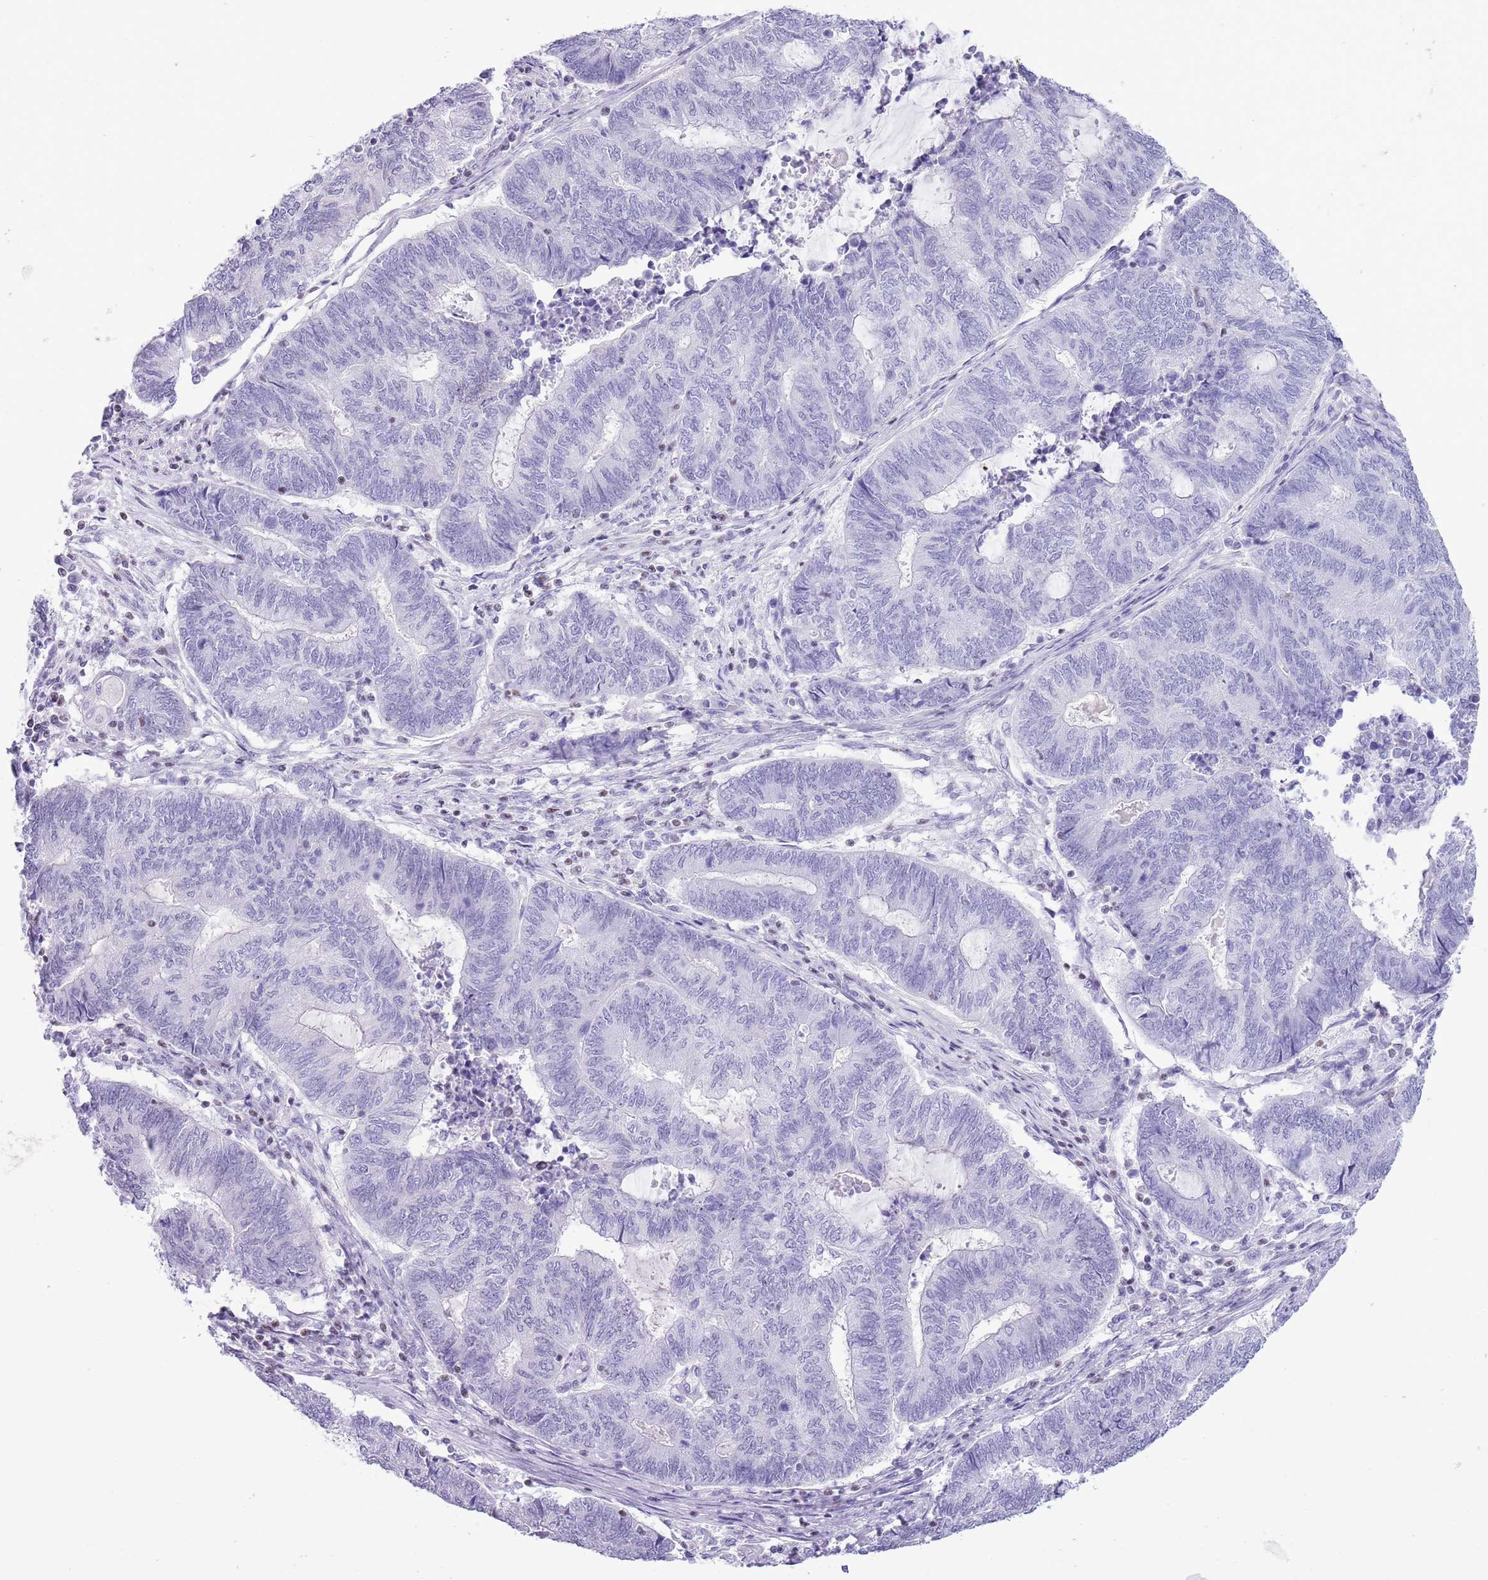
{"staining": {"intensity": "negative", "quantity": "none", "location": "none"}, "tissue": "endometrial cancer", "cell_type": "Tumor cells", "image_type": "cancer", "snomed": [{"axis": "morphology", "description": "Adenocarcinoma, NOS"}, {"axis": "topography", "description": "Uterus"}, {"axis": "topography", "description": "Endometrium"}], "caption": "Endometrial cancer (adenocarcinoma) stained for a protein using immunohistochemistry (IHC) demonstrates no staining tumor cells.", "gene": "BCL11B", "patient": {"sex": "female", "age": 70}}